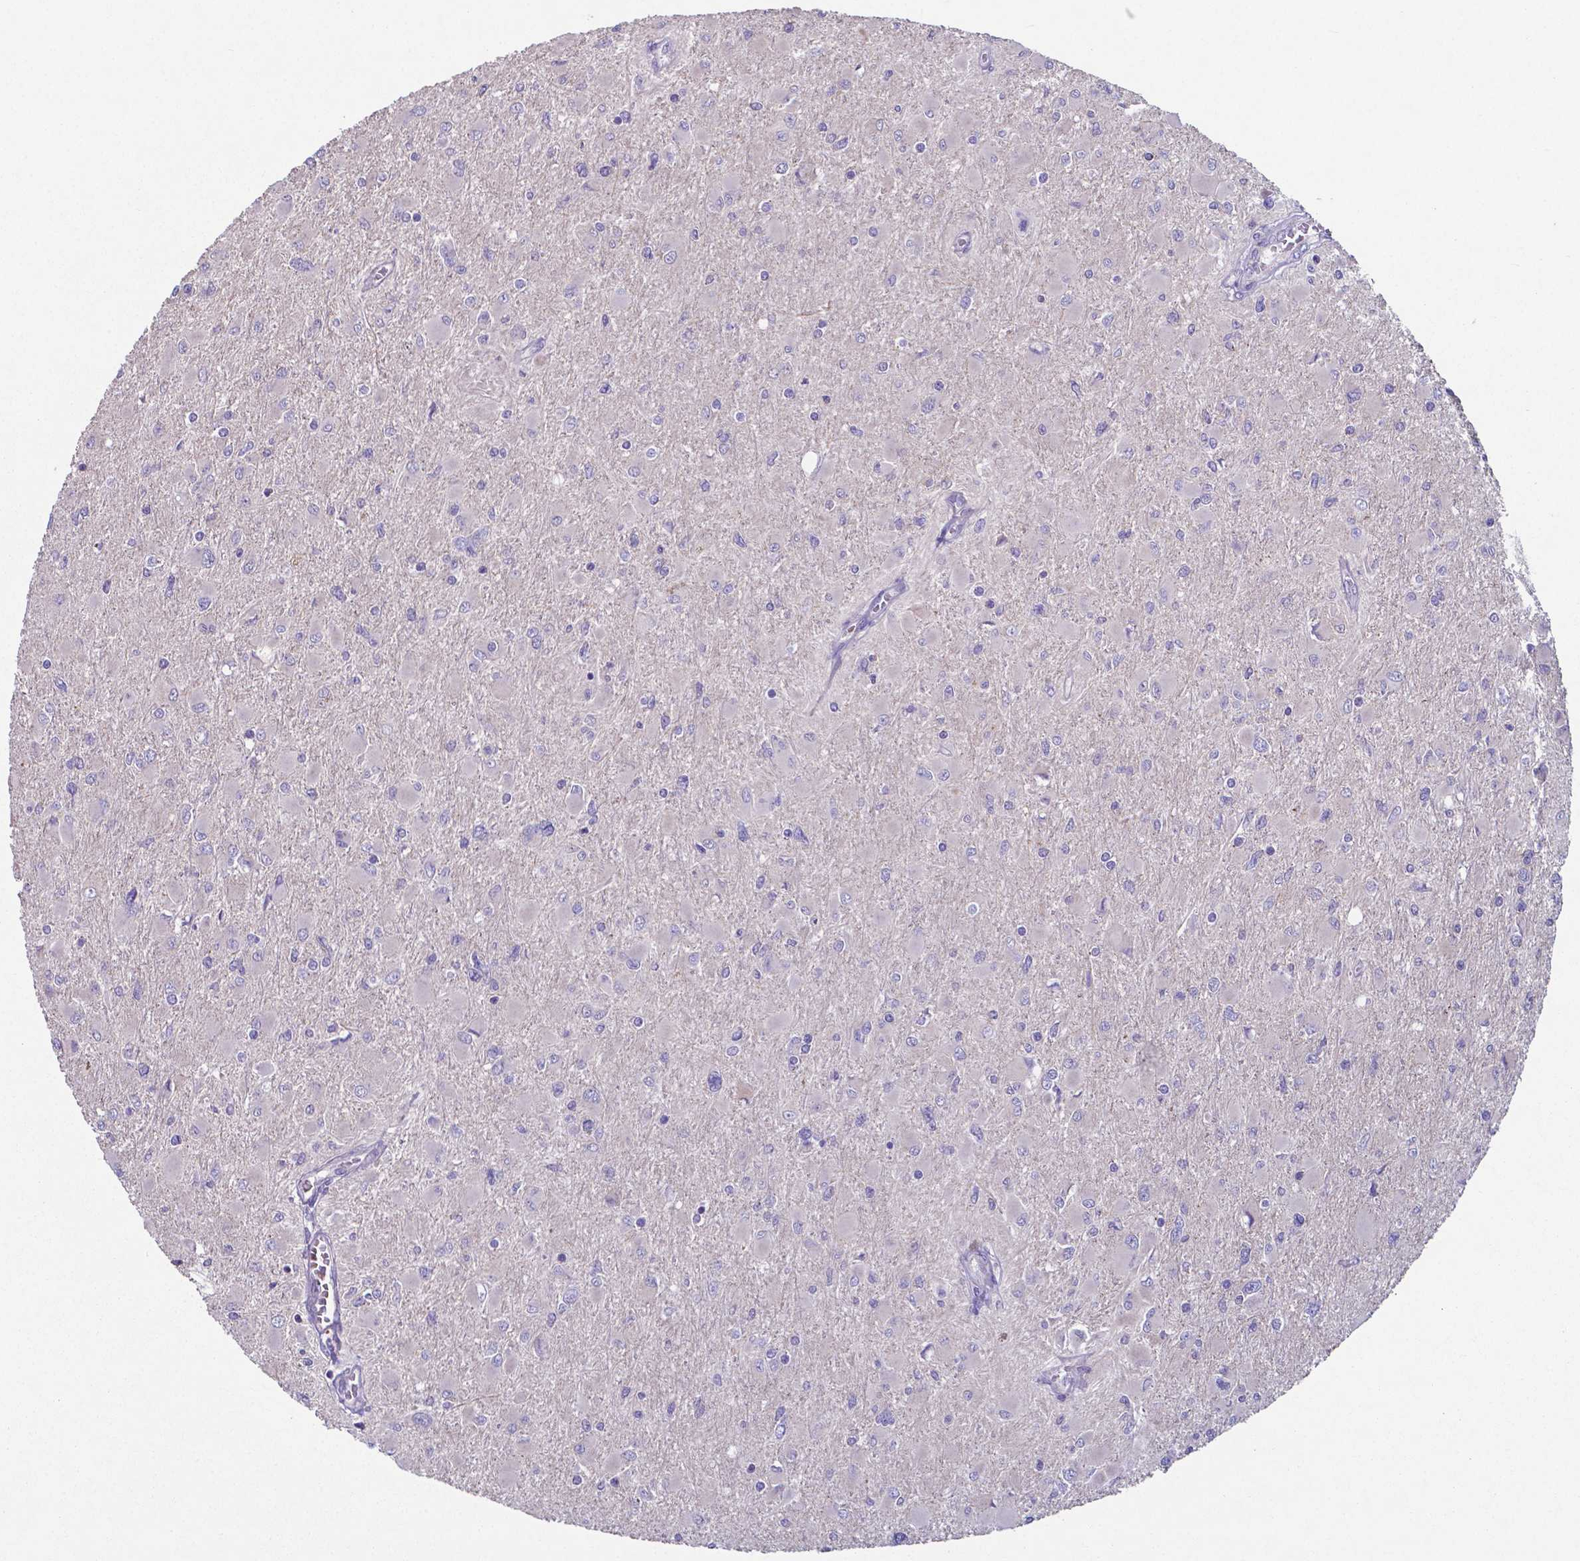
{"staining": {"intensity": "negative", "quantity": "none", "location": "none"}, "tissue": "glioma", "cell_type": "Tumor cells", "image_type": "cancer", "snomed": [{"axis": "morphology", "description": "Glioma, malignant, High grade"}, {"axis": "topography", "description": "Cerebral cortex"}], "caption": "Micrograph shows no protein staining in tumor cells of high-grade glioma (malignant) tissue.", "gene": "TYRO3", "patient": {"sex": "female", "age": 36}}